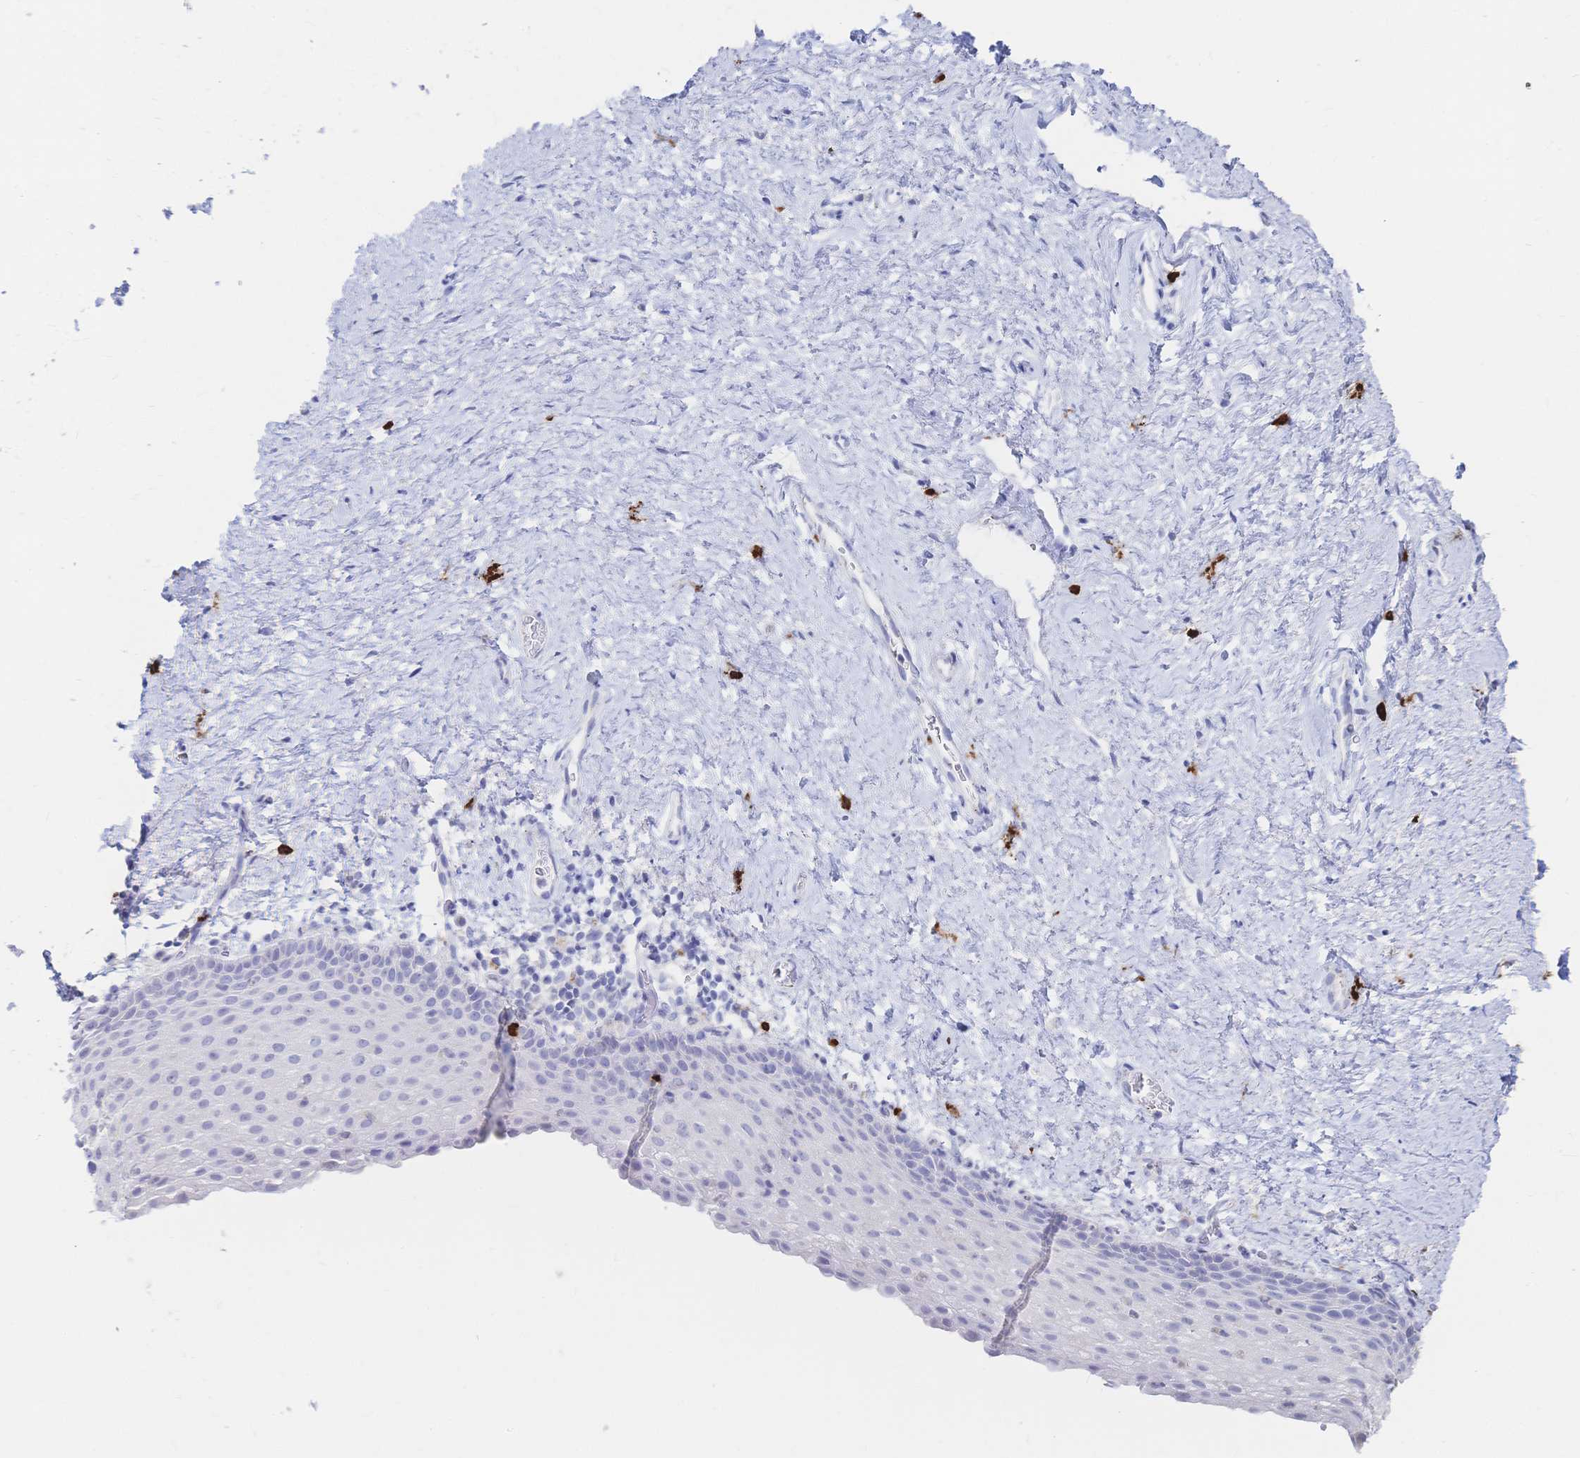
{"staining": {"intensity": "negative", "quantity": "none", "location": "none"}, "tissue": "vagina", "cell_type": "Squamous epithelial cells", "image_type": "normal", "snomed": [{"axis": "morphology", "description": "Normal tissue, NOS"}, {"axis": "topography", "description": "Vagina"}], "caption": "Immunohistochemical staining of unremarkable human vagina demonstrates no significant expression in squamous epithelial cells.", "gene": "IL2RB", "patient": {"sex": "female", "age": 61}}